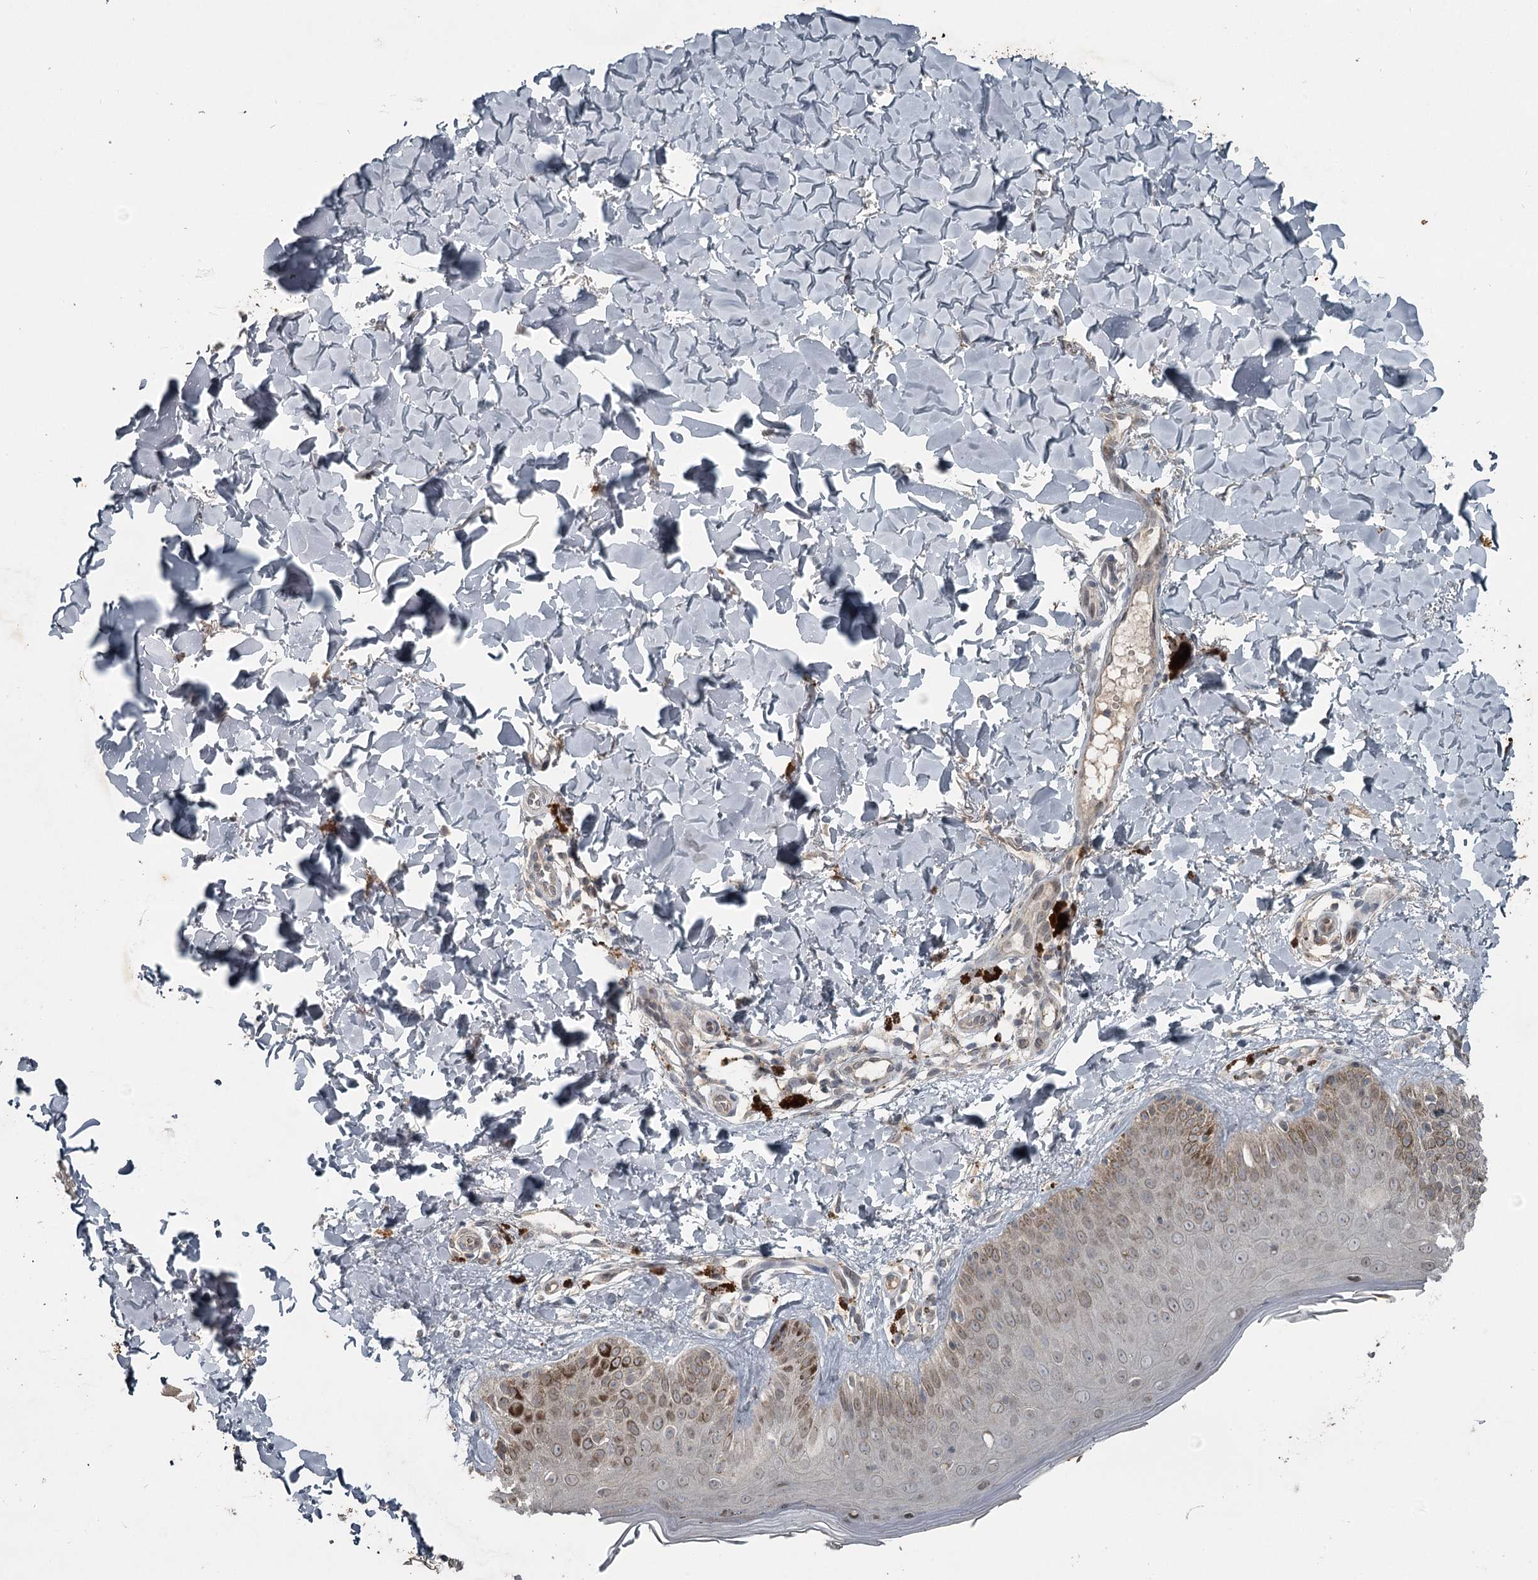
{"staining": {"intensity": "negative", "quantity": "none", "location": "none"}, "tissue": "skin", "cell_type": "Fibroblasts", "image_type": "normal", "snomed": [{"axis": "morphology", "description": "Normal tissue, NOS"}, {"axis": "topography", "description": "Skin"}], "caption": "This is an immunohistochemistry (IHC) photomicrograph of unremarkable skin. There is no expression in fibroblasts.", "gene": "SLC39A8", "patient": {"sex": "male", "age": 52}}